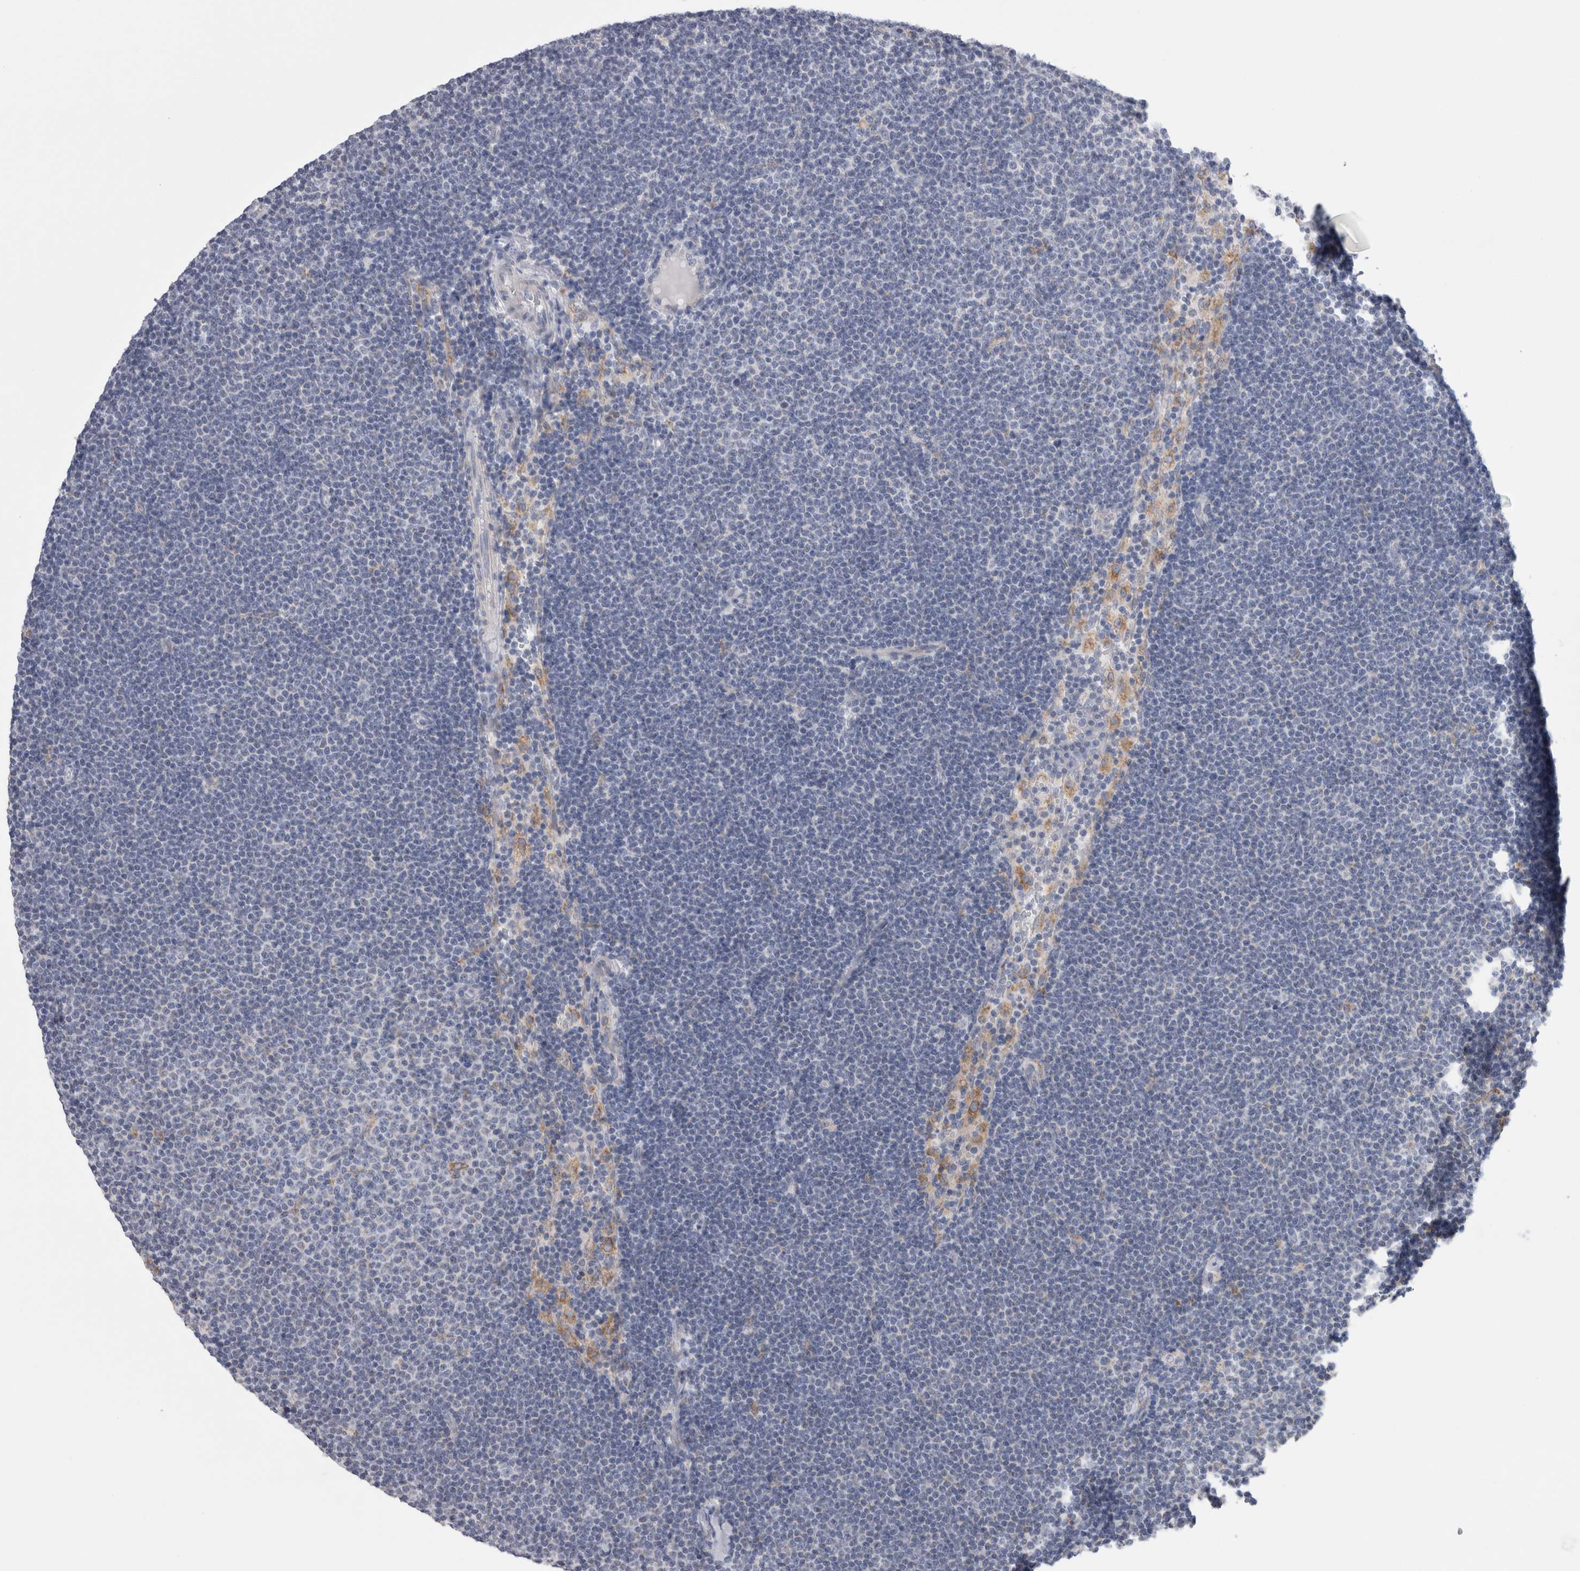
{"staining": {"intensity": "negative", "quantity": "none", "location": "none"}, "tissue": "lymphoma", "cell_type": "Tumor cells", "image_type": "cancer", "snomed": [{"axis": "morphology", "description": "Malignant lymphoma, non-Hodgkin's type, Low grade"}, {"axis": "topography", "description": "Lymph node"}], "caption": "Micrograph shows no protein expression in tumor cells of malignant lymphoma, non-Hodgkin's type (low-grade) tissue.", "gene": "GDAP1", "patient": {"sex": "female", "age": 53}}